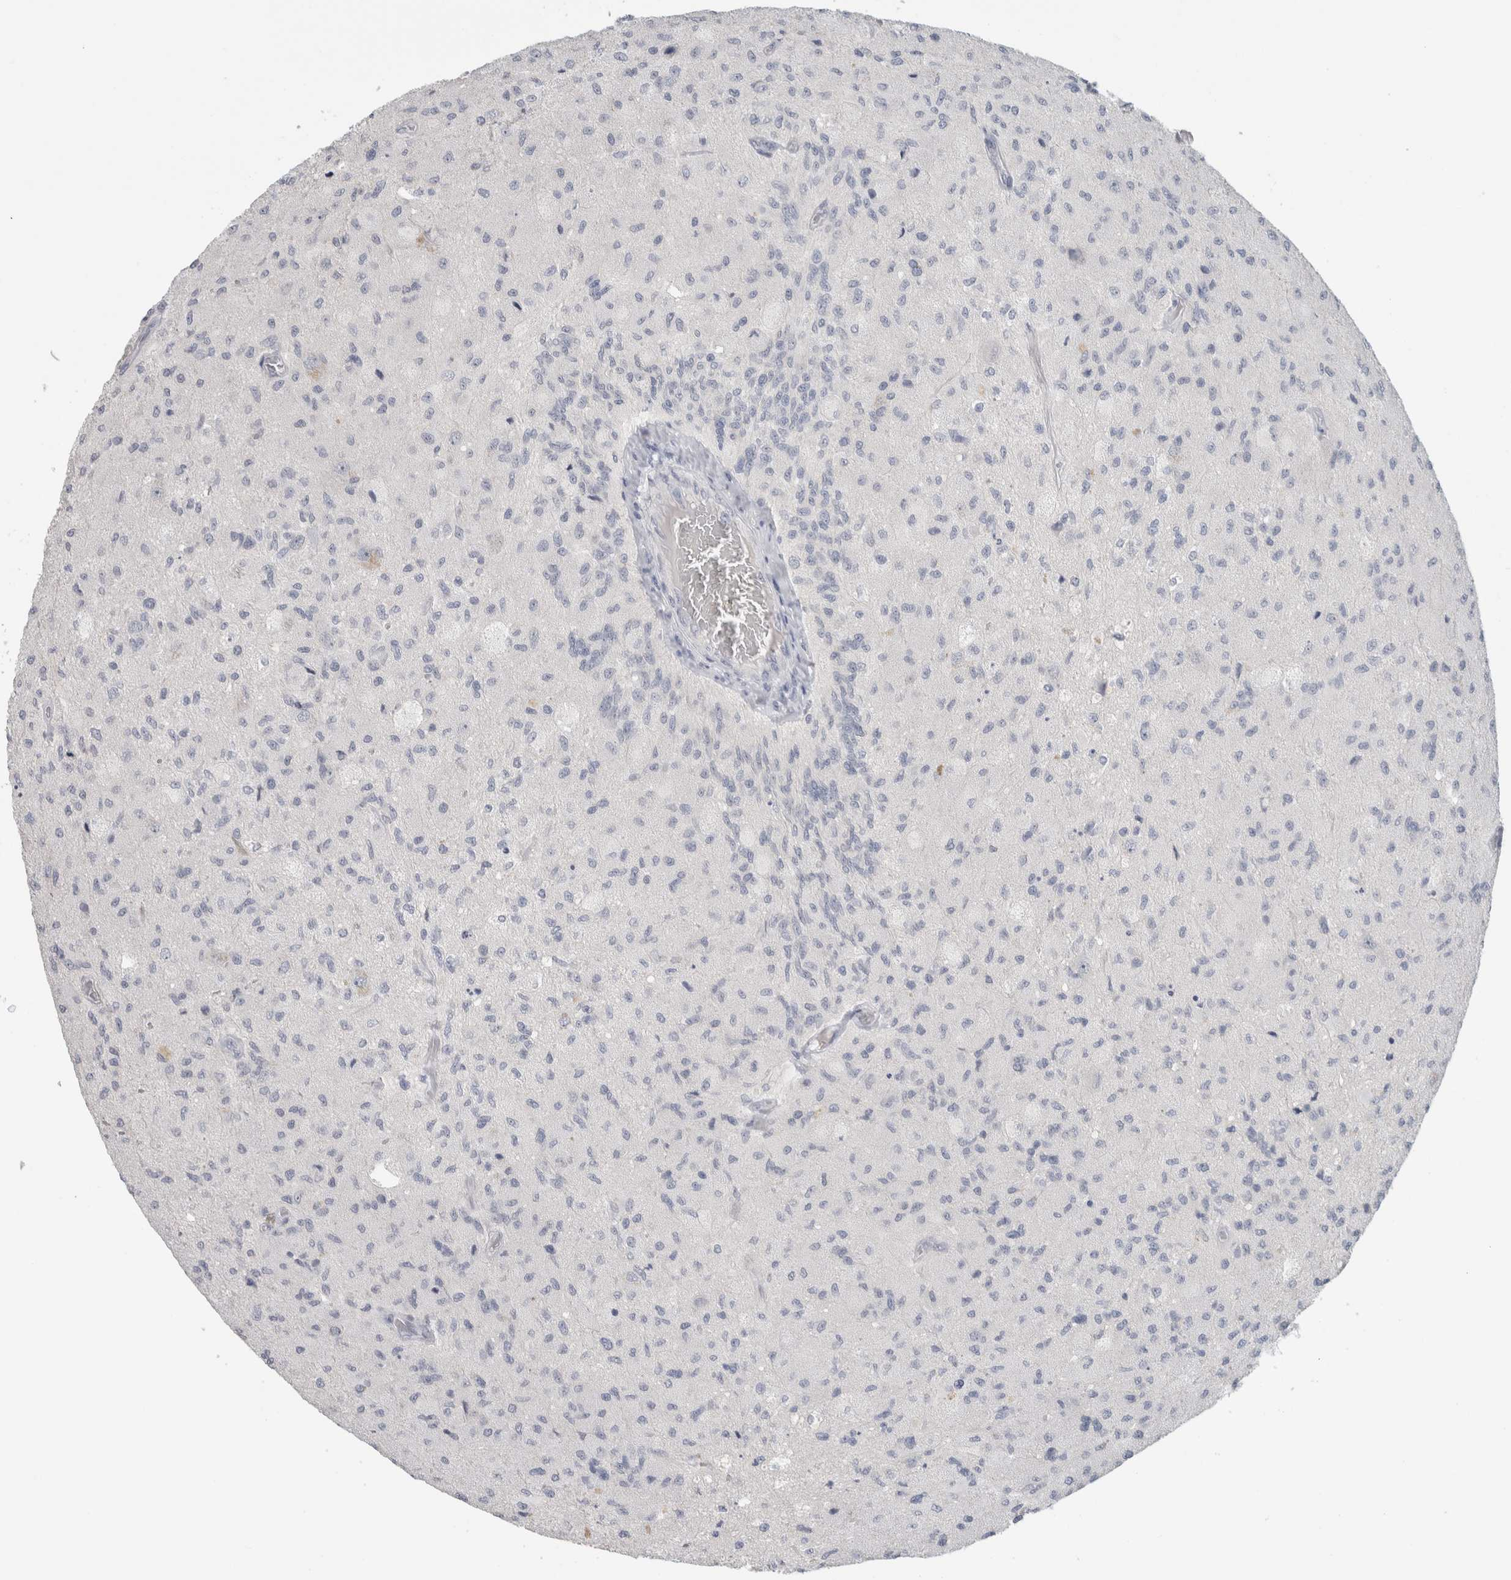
{"staining": {"intensity": "negative", "quantity": "none", "location": "none"}, "tissue": "glioma", "cell_type": "Tumor cells", "image_type": "cancer", "snomed": [{"axis": "morphology", "description": "Normal tissue, NOS"}, {"axis": "morphology", "description": "Glioma, malignant, High grade"}, {"axis": "topography", "description": "Cerebral cortex"}], "caption": "High magnification brightfield microscopy of glioma stained with DAB (3,3'-diaminobenzidine) (brown) and counterstained with hematoxylin (blue): tumor cells show no significant staining.", "gene": "FMR1NB", "patient": {"sex": "male", "age": 77}}